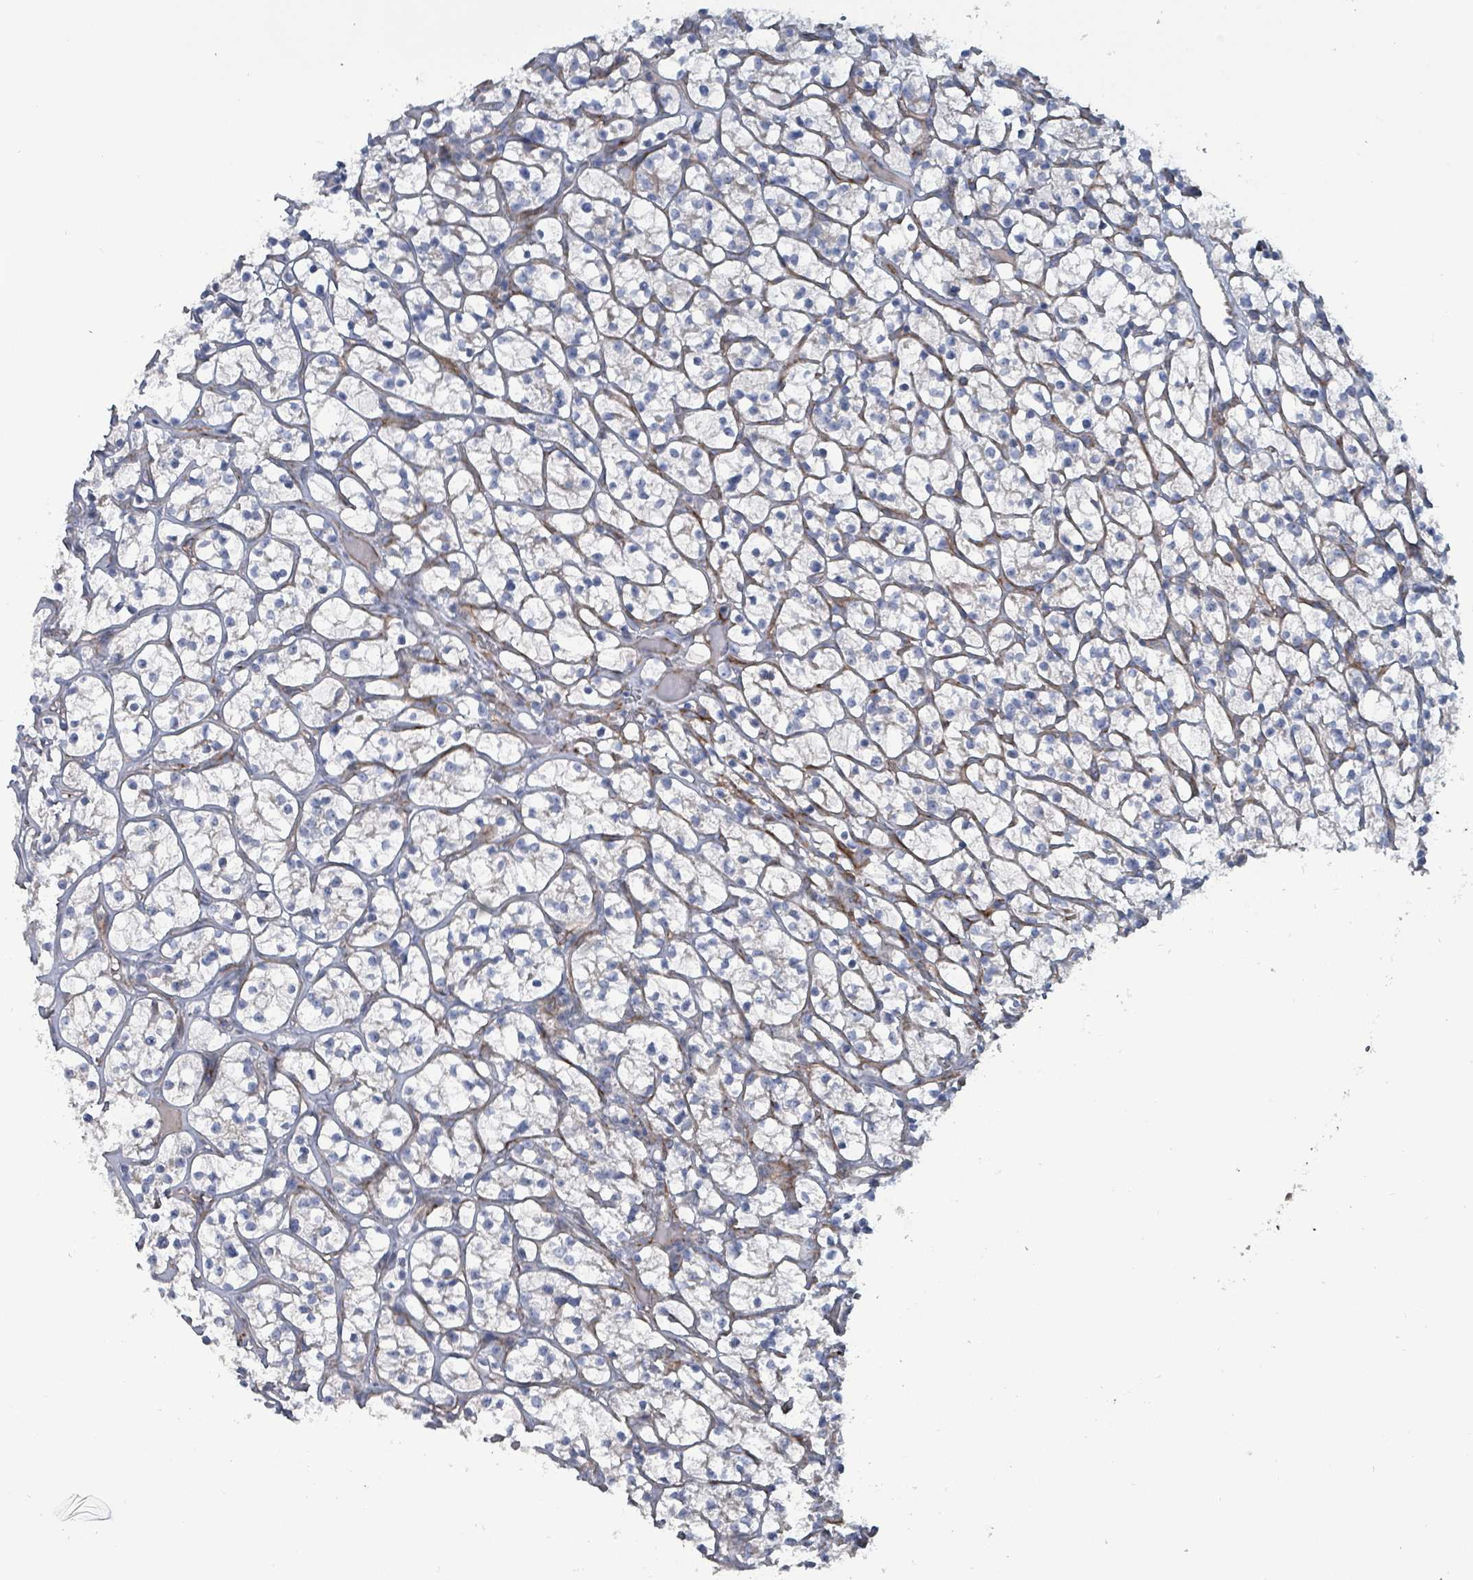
{"staining": {"intensity": "negative", "quantity": "none", "location": "none"}, "tissue": "renal cancer", "cell_type": "Tumor cells", "image_type": "cancer", "snomed": [{"axis": "morphology", "description": "Adenocarcinoma, NOS"}, {"axis": "topography", "description": "Kidney"}], "caption": "Image shows no protein staining in tumor cells of renal adenocarcinoma tissue.", "gene": "TAAR5", "patient": {"sex": "female", "age": 64}}